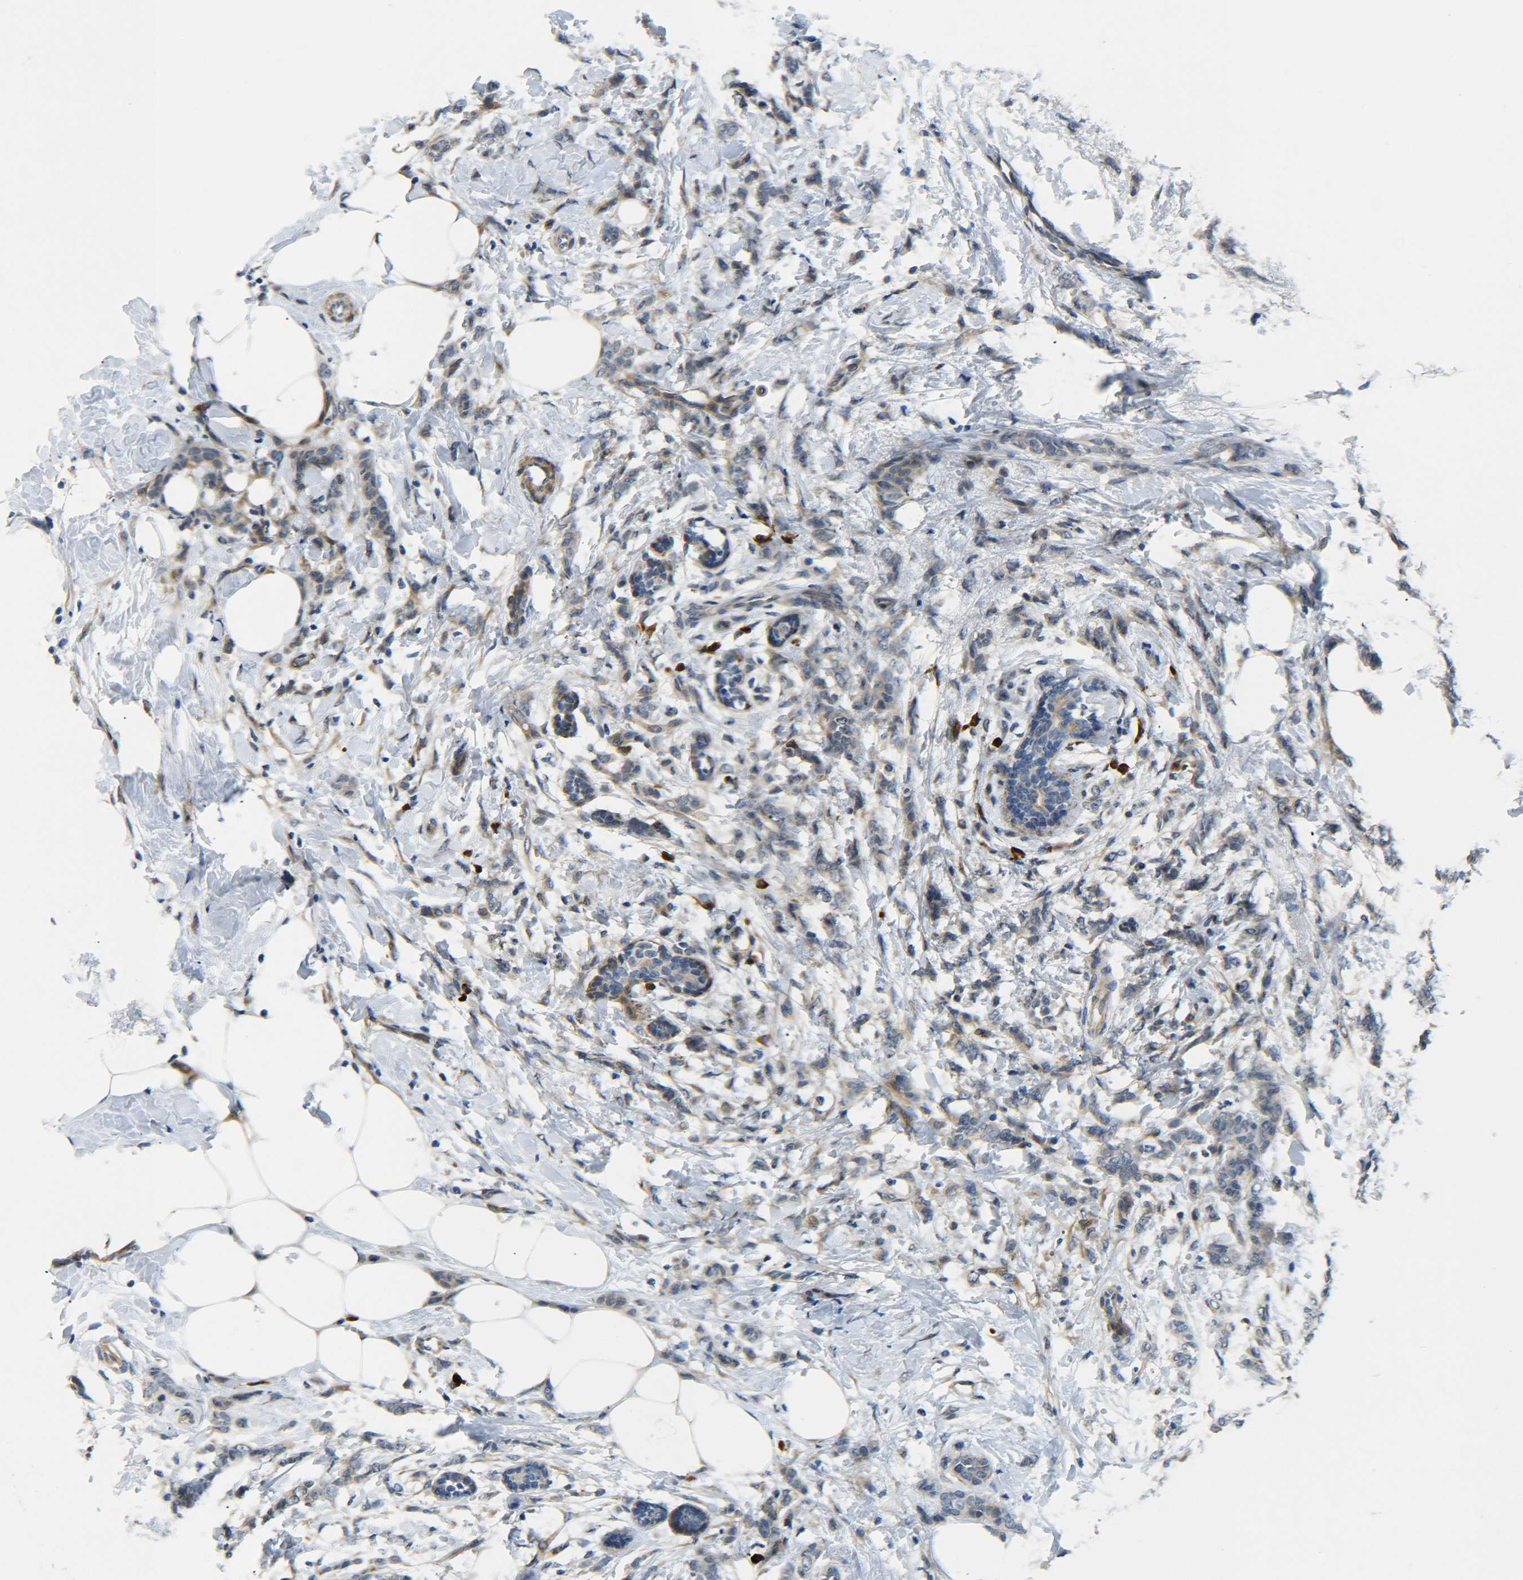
{"staining": {"intensity": "weak", "quantity": ">75%", "location": "cytoplasmic/membranous"}, "tissue": "breast cancer", "cell_type": "Tumor cells", "image_type": "cancer", "snomed": [{"axis": "morphology", "description": "Lobular carcinoma, in situ"}, {"axis": "morphology", "description": "Lobular carcinoma"}, {"axis": "topography", "description": "Breast"}], "caption": "The immunohistochemical stain highlights weak cytoplasmic/membranous expression in tumor cells of lobular carcinoma (breast) tissue. The protein is shown in brown color, while the nuclei are stained blue.", "gene": "MEIS1", "patient": {"sex": "female", "age": 41}}